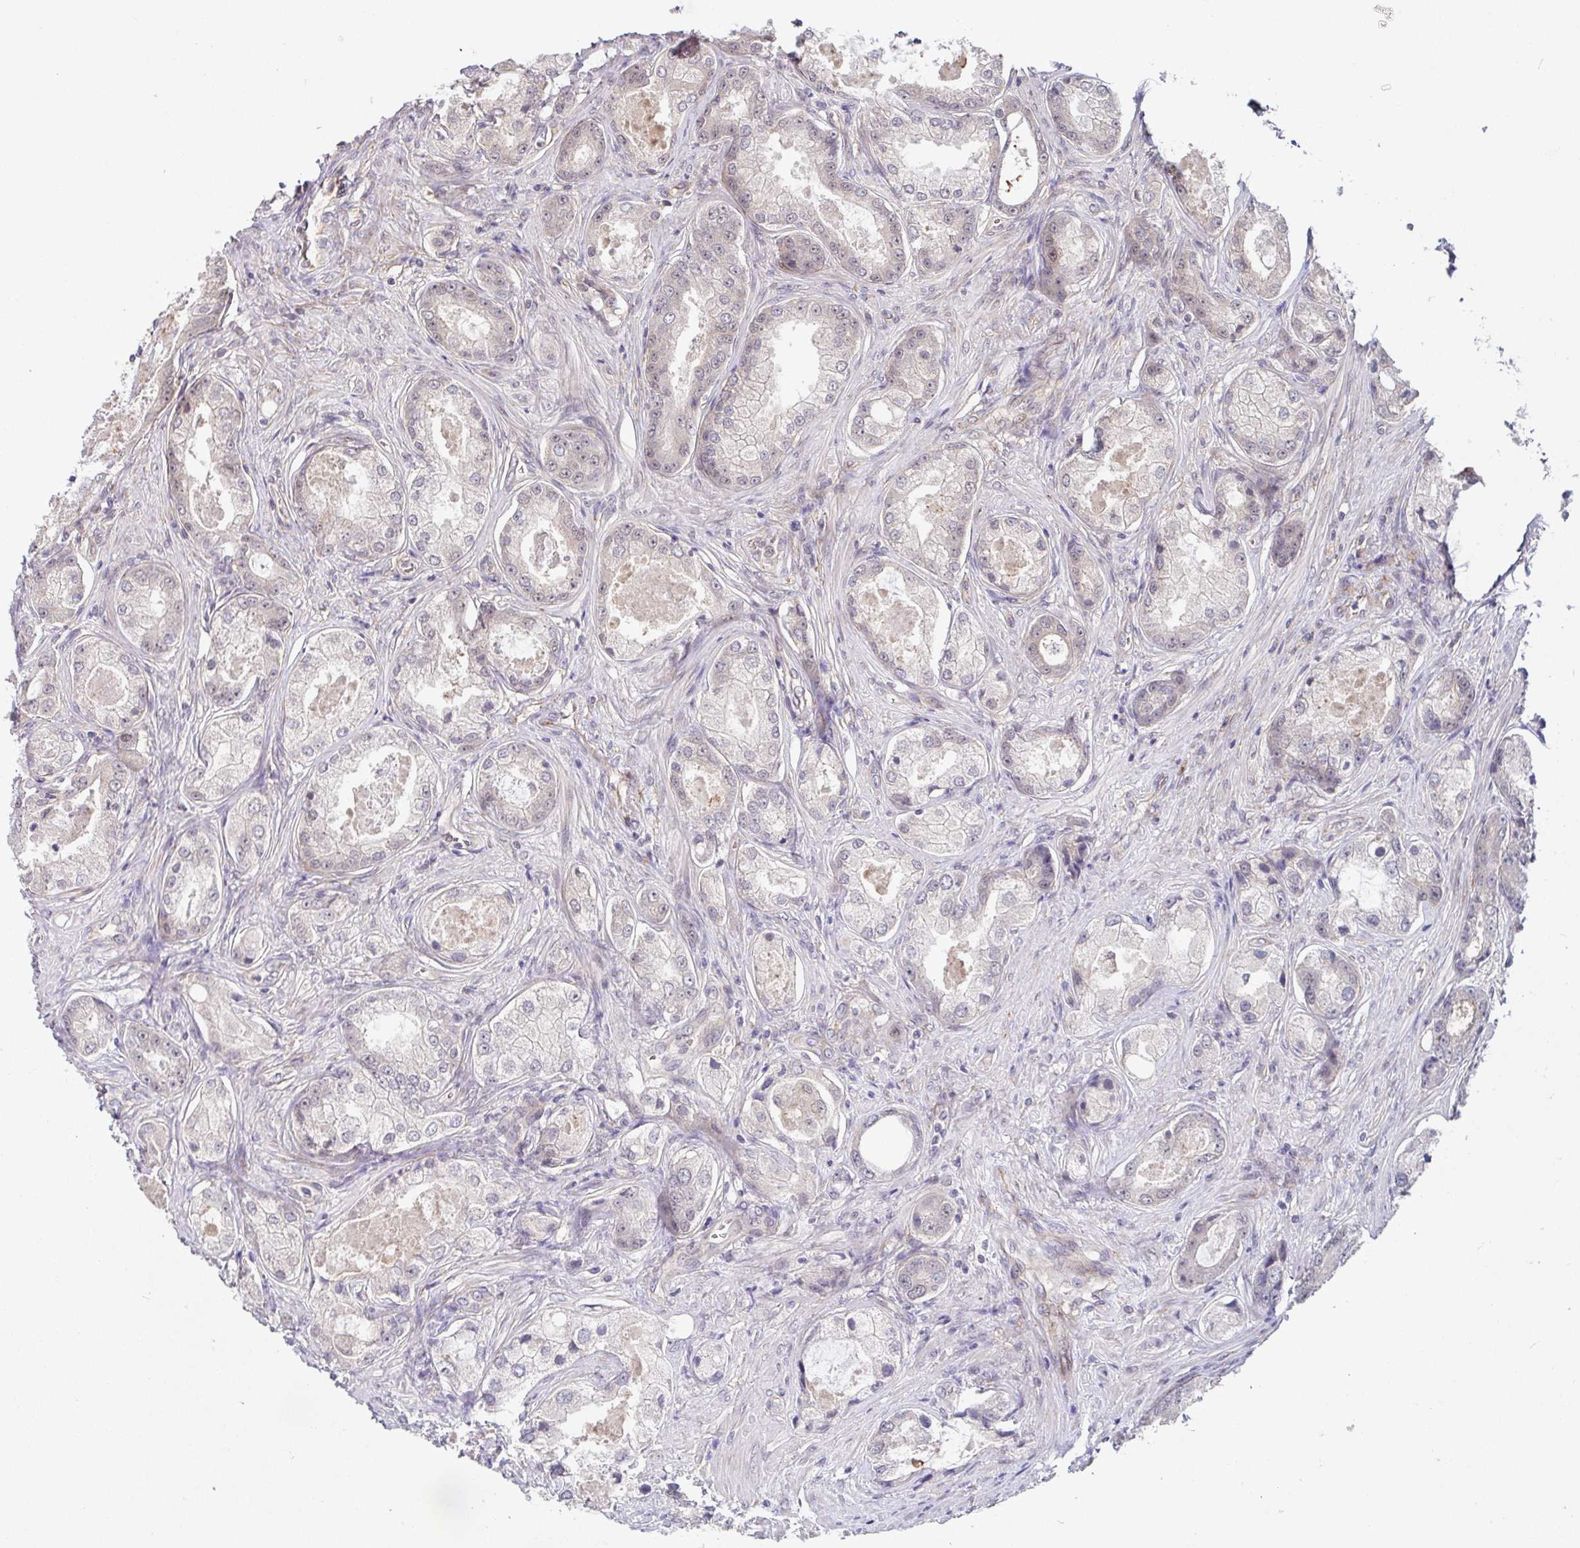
{"staining": {"intensity": "weak", "quantity": "<25%", "location": "cytoplasmic/membranous"}, "tissue": "prostate cancer", "cell_type": "Tumor cells", "image_type": "cancer", "snomed": [{"axis": "morphology", "description": "Adenocarcinoma, Low grade"}, {"axis": "topography", "description": "Prostate"}], "caption": "Tumor cells show no significant protein positivity in prostate cancer (low-grade adenocarcinoma).", "gene": "STYXL1", "patient": {"sex": "male", "age": 68}}